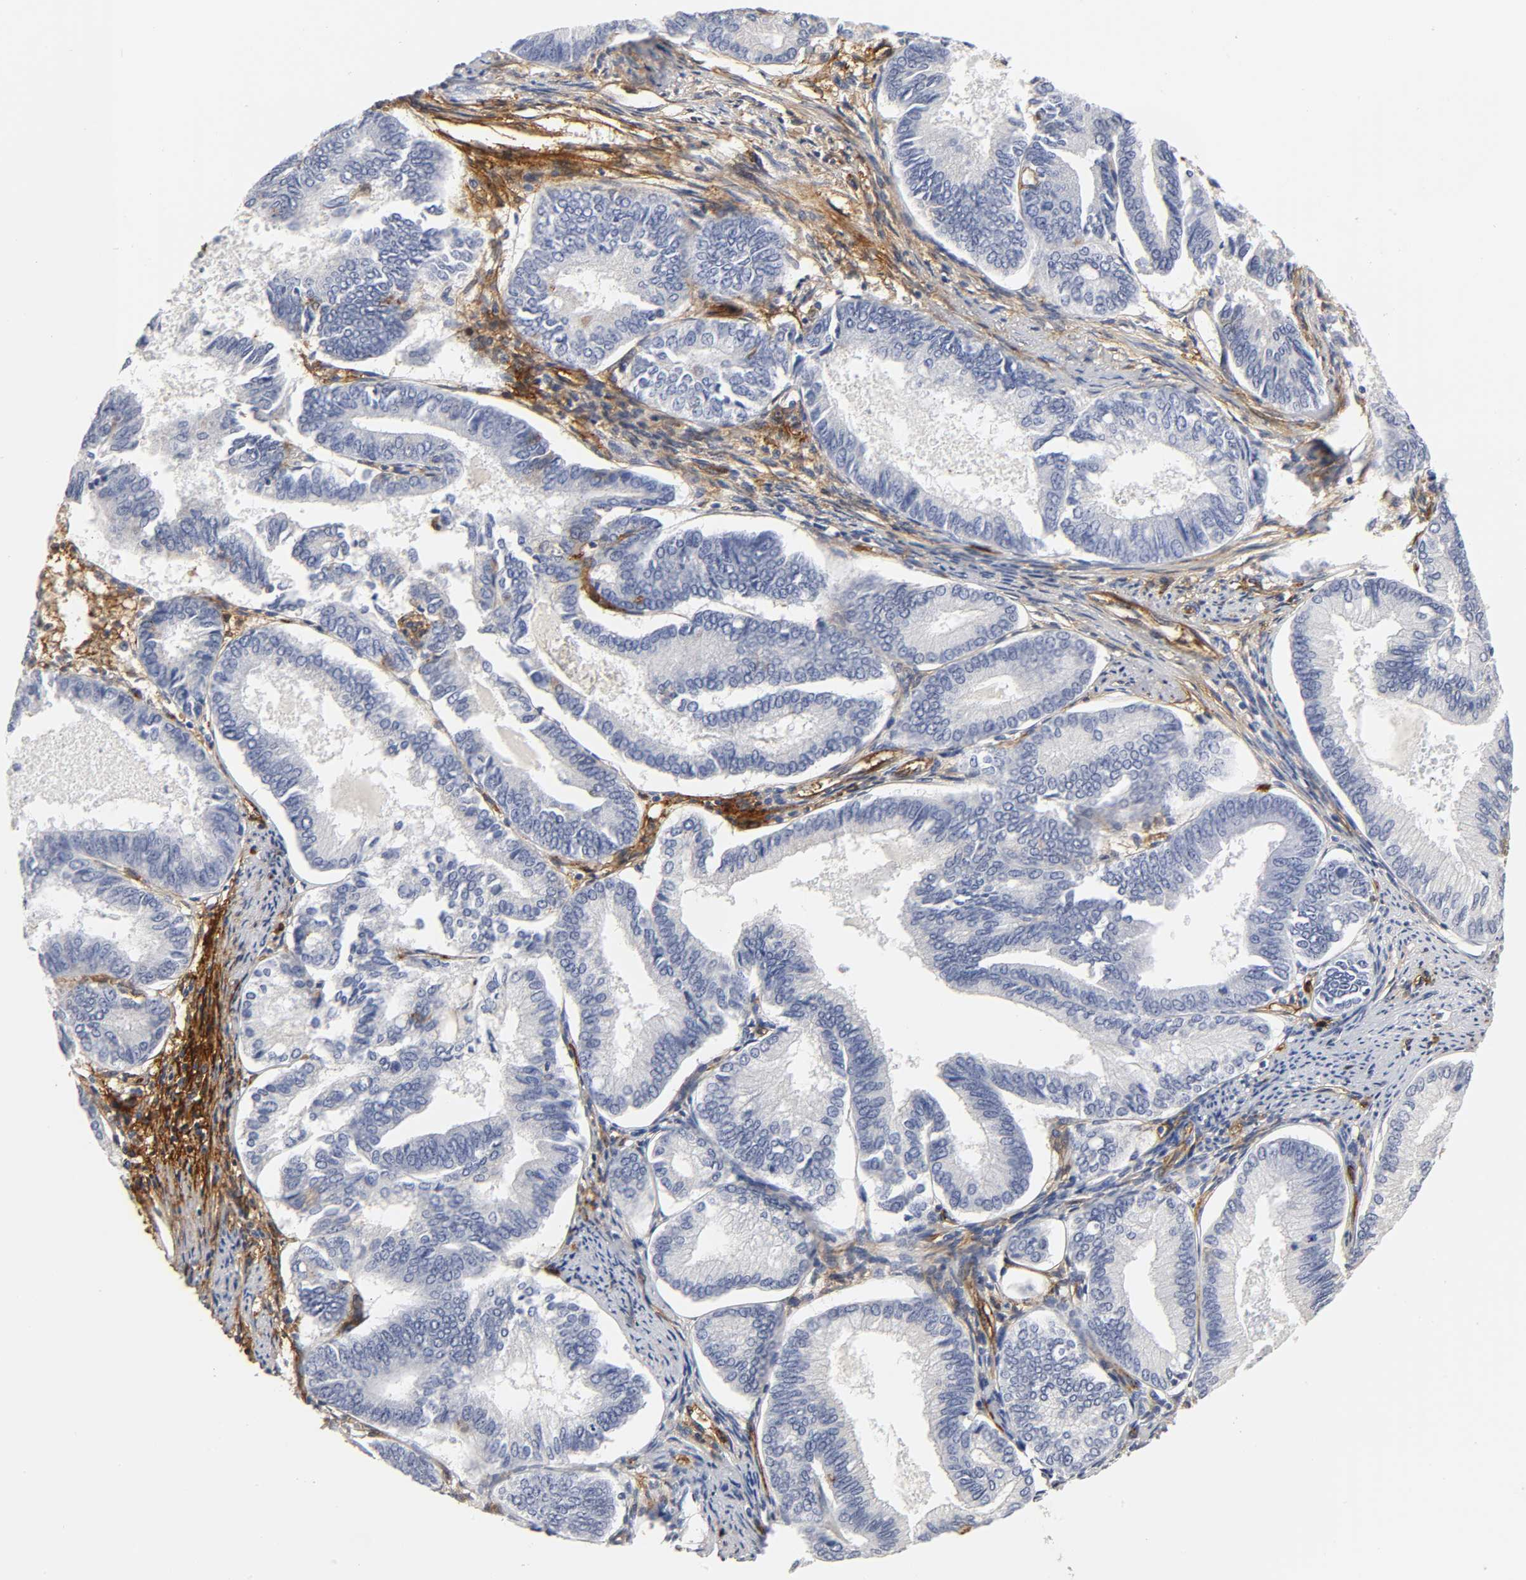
{"staining": {"intensity": "negative", "quantity": "none", "location": "none"}, "tissue": "endometrial cancer", "cell_type": "Tumor cells", "image_type": "cancer", "snomed": [{"axis": "morphology", "description": "Adenocarcinoma, NOS"}, {"axis": "topography", "description": "Endometrium"}], "caption": "This is a histopathology image of immunohistochemistry (IHC) staining of endometrial cancer, which shows no expression in tumor cells.", "gene": "ICAM1", "patient": {"sex": "female", "age": 86}}